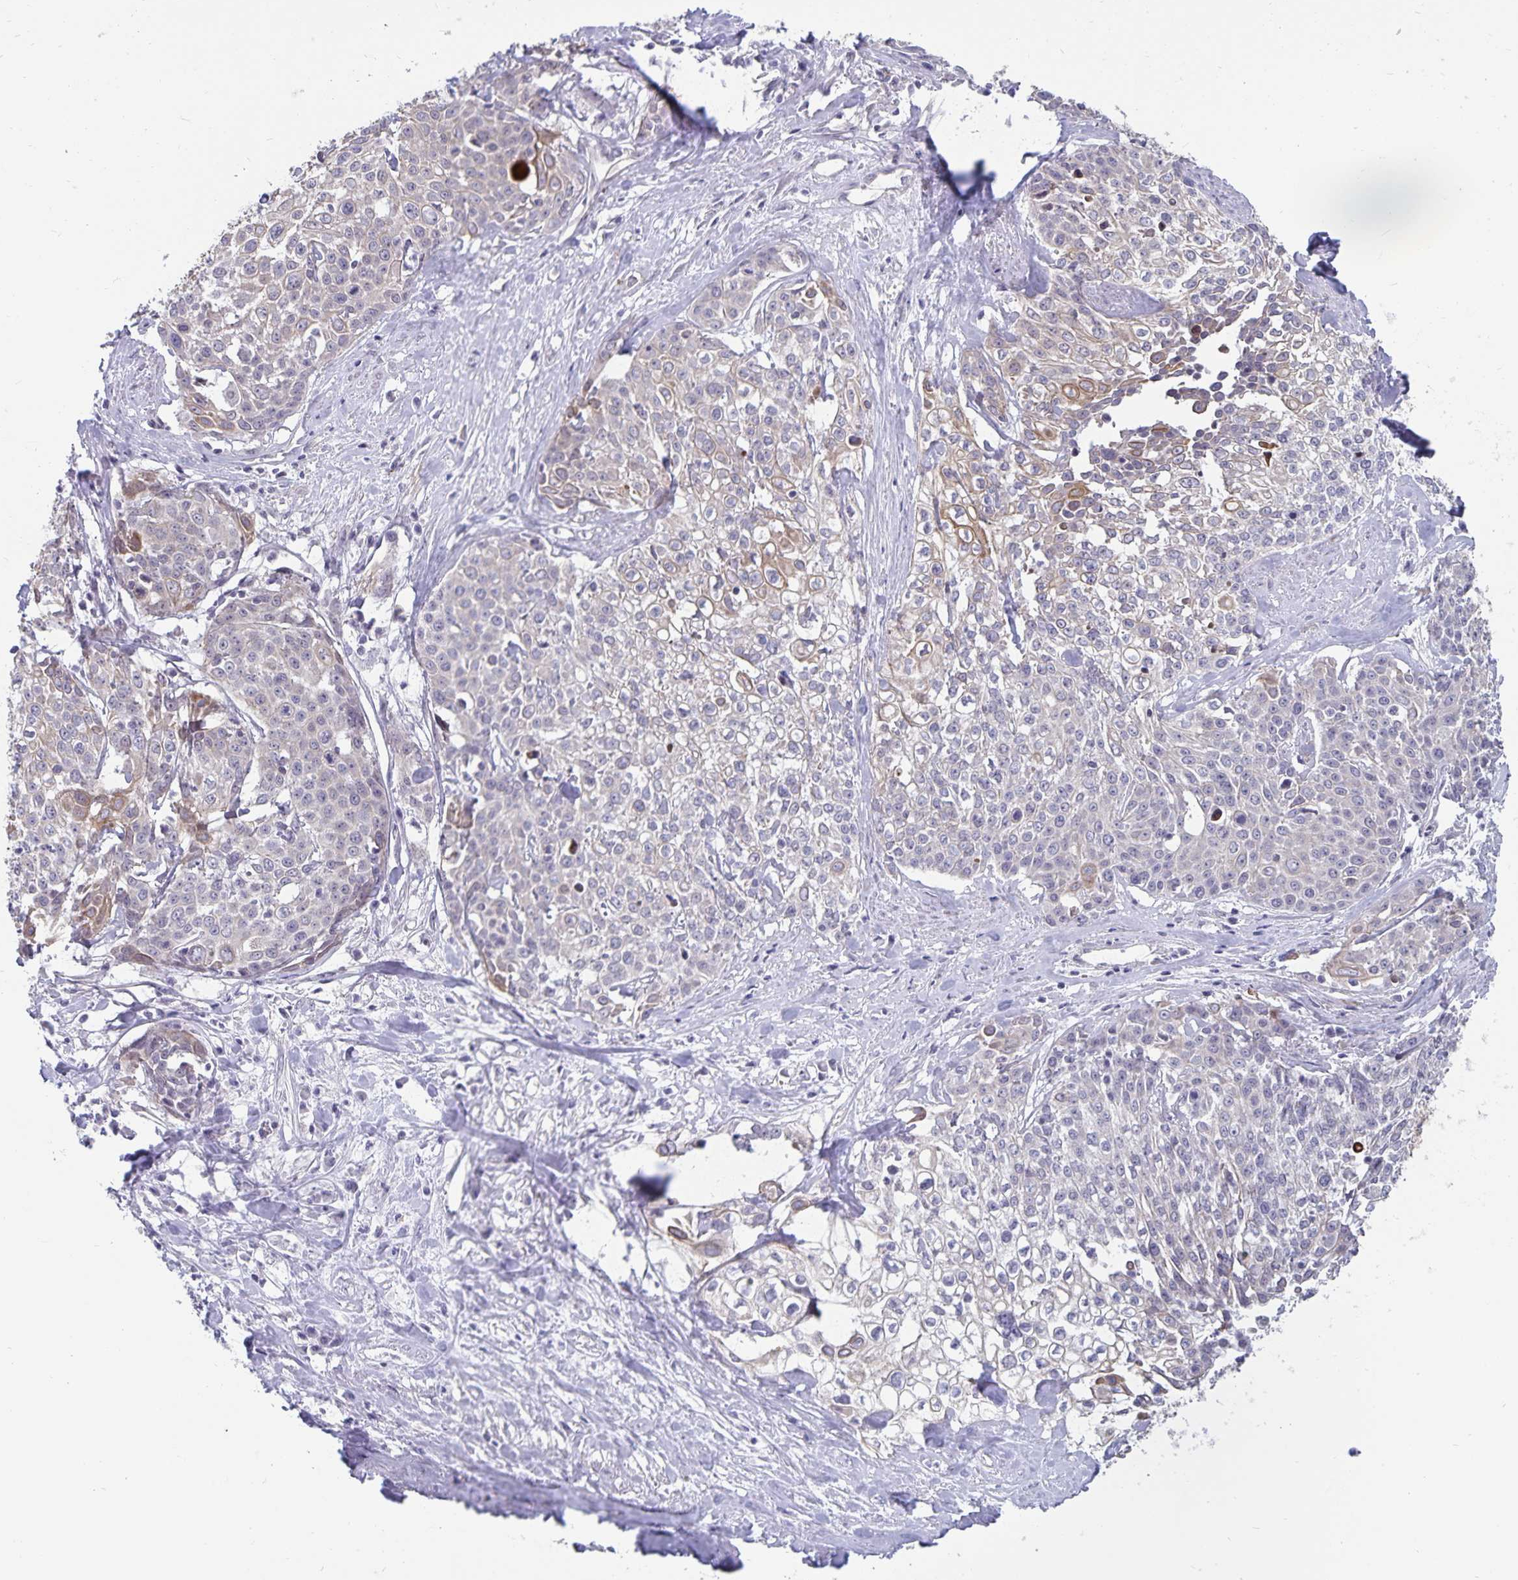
{"staining": {"intensity": "negative", "quantity": "none", "location": "none"}, "tissue": "cervical cancer", "cell_type": "Tumor cells", "image_type": "cancer", "snomed": [{"axis": "morphology", "description": "Squamous cell carcinoma, NOS"}, {"axis": "topography", "description": "Cervix"}], "caption": "Immunohistochemistry (IHC) of cervical cancer (squamous cell carcinoma) shows no expression in tumor cells.", "gene": "CDKN2B", "patient": {"sex": "female", "age": 39}}